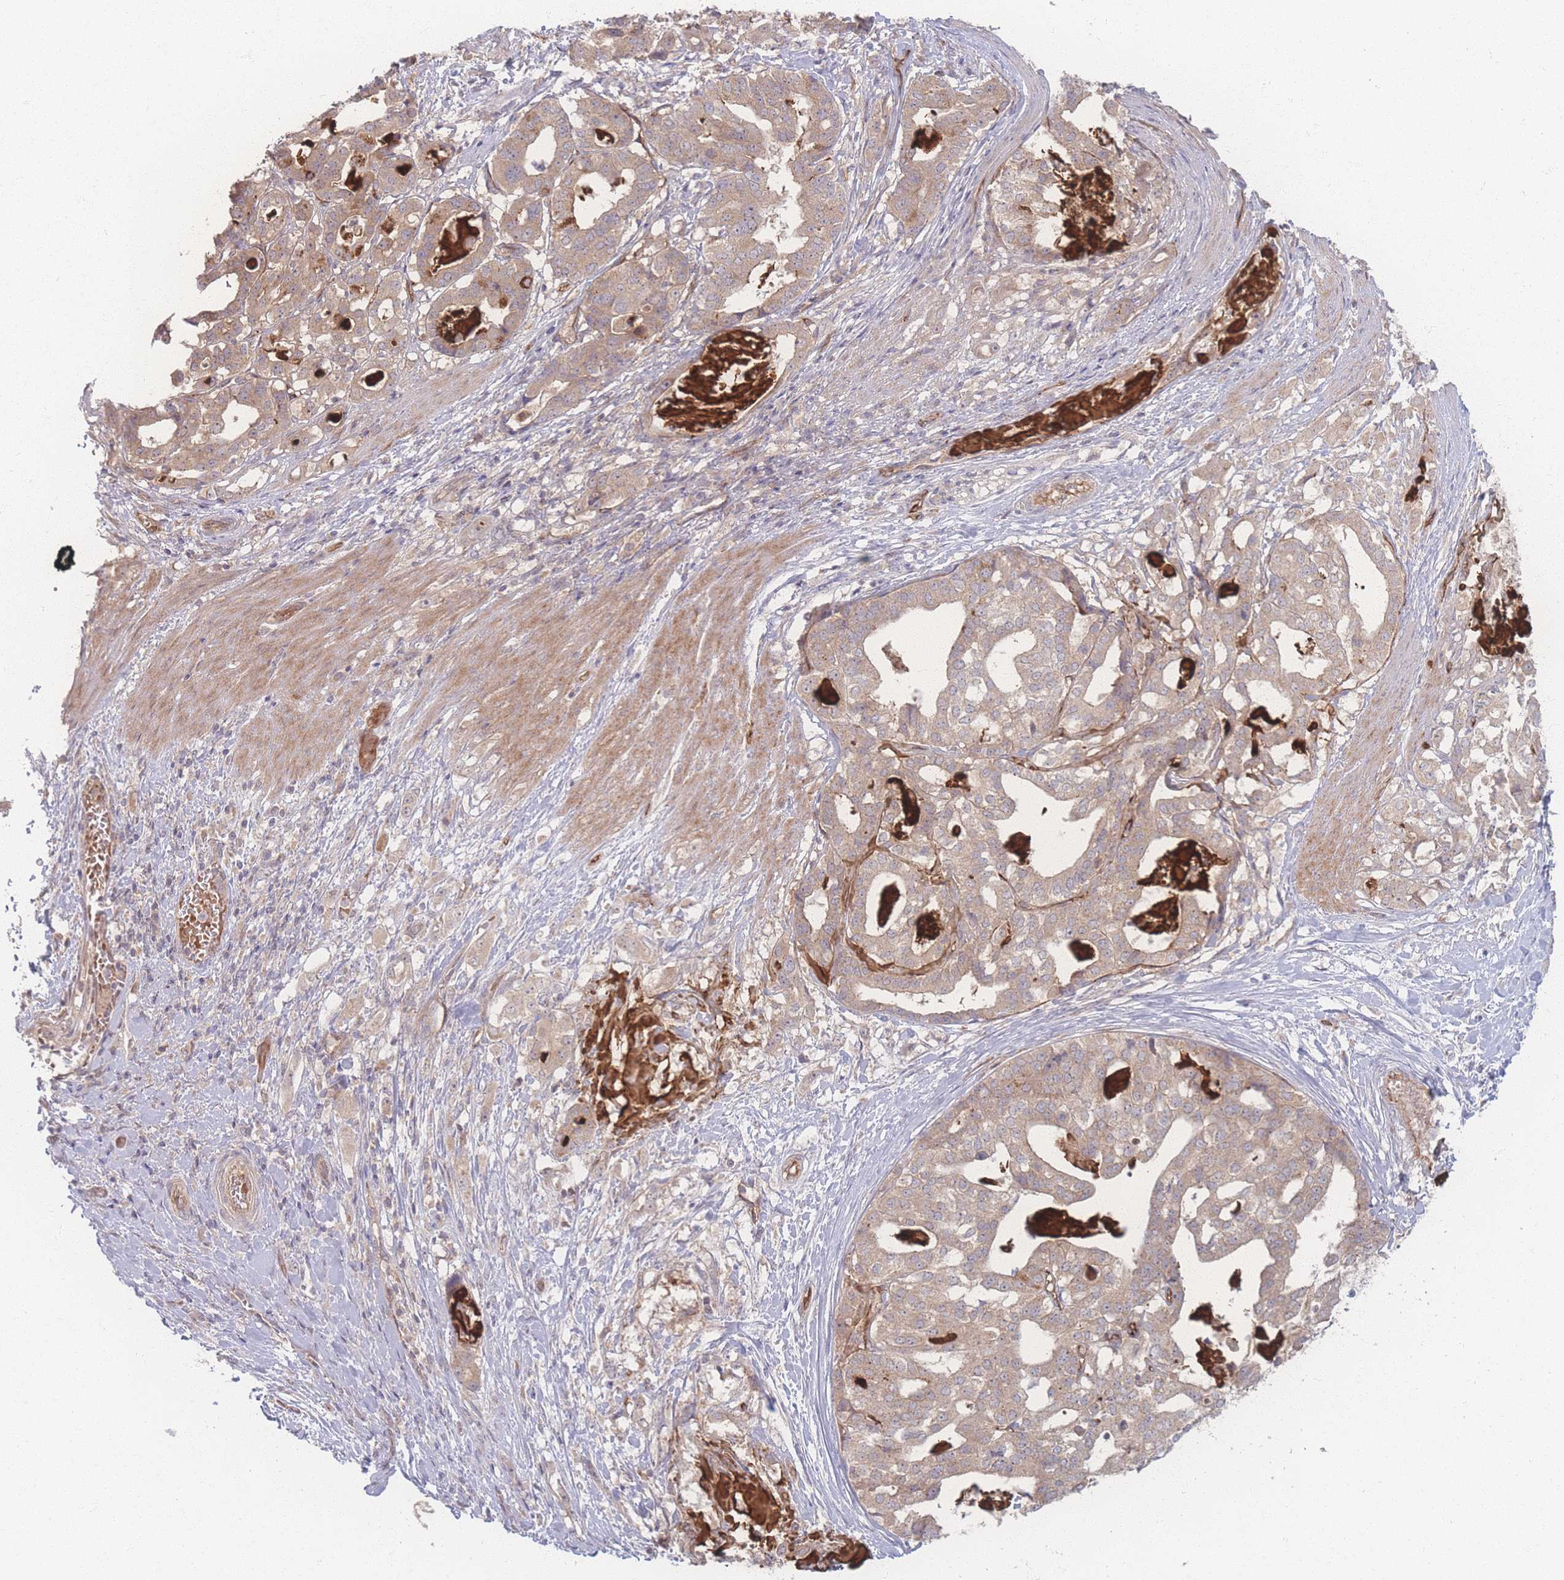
{"staining": {"intensity": "moderate", "quantity": "25%-75%", "location": "cytoplasmic/membranous"}, "tissue": "stomach cancer", "cell_type": "Tumor cells", "image_type": "cancer", "snomed": [{"axis": "morphology", "description": "Adenocarcinoma, NOS"}, {"axis": "topography", "description": "Stomach"}], "caption": "Stomach cancer (adenocarcinoma) was stained to show a protein in brown. There is medium levels of moderate cytoplasmic/membranous staining in about 25%-75% of tumor cells.", "gene": "INSR", "patient": {"sex": "male", "age": 48}}